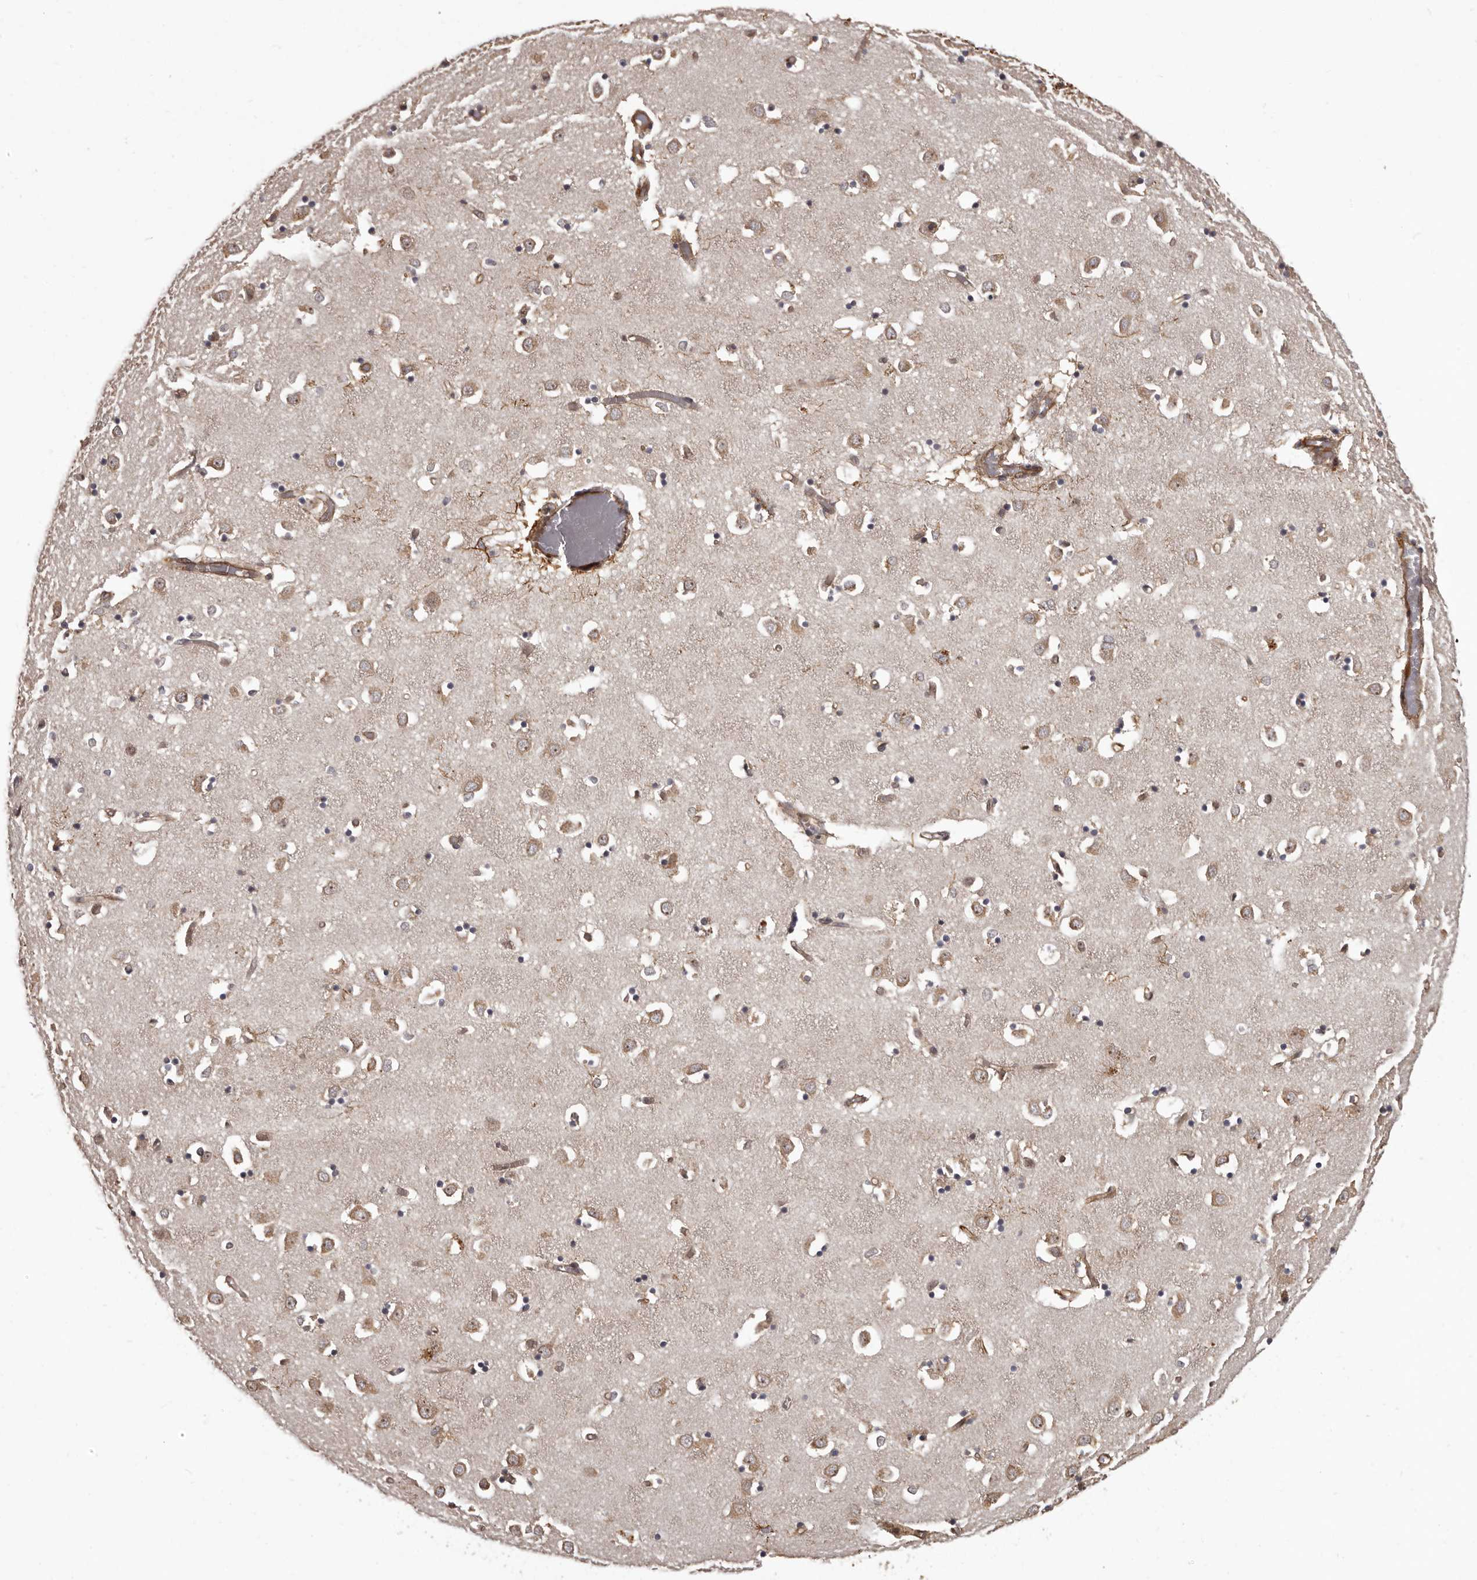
{"staining": {"intensity": "weak", "quantity": "<25%", "location": "cytoplasmic/membranous"}, "tissue": "caudate", "cell_type": "Glial cells", "image_type": "normal", "snomed": [{"axis": "morphology", "description": "Normal tissue, NOS"}, {"axis": "topography", "description": "Lateral ventricle wall"}], "caption": "A high-resolution image shows immunohistochemistry (IHC) staining of benign caudate, which displays no significant staining in glial cells.", "gene": "SLITRK6", "patient": {"sex": "male", "age": 70}}